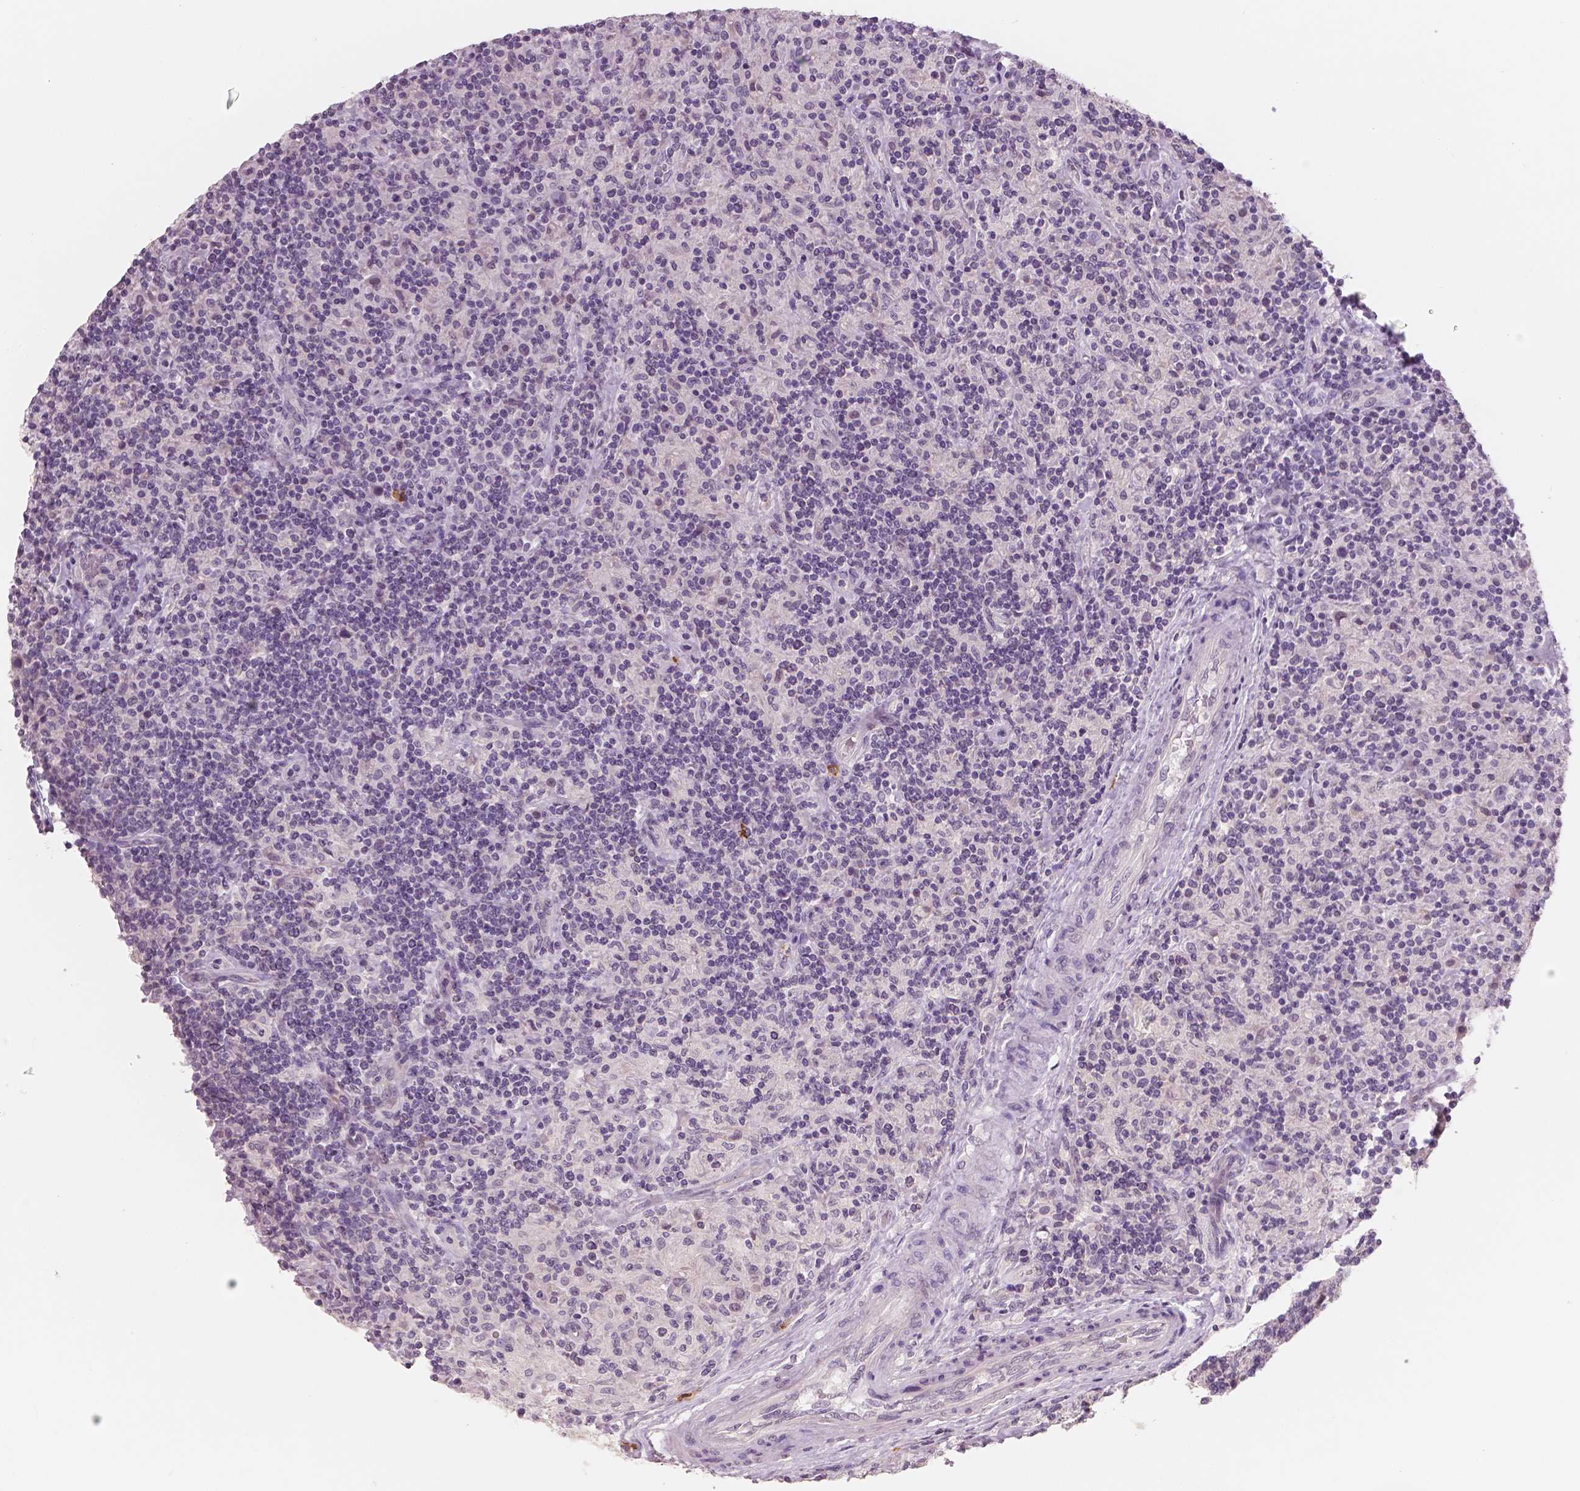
{"staining": {"intensity": "negative", "quantity": "none", "location": "none"}, "tissue": "lymphoma", "cell_type": "Tumor cells", "image_type": "cancer", "snomed": [{"axis": "morphology", "description": "Hodgkin's disease, NOS"}, {"axis": "topography", "description": "Lymph node"}], "caption": "Immunohistochemistry histopathology image of human lymphoma stained for a protein (brown), which displays no staining in tumor cells.", "gene": "KIT", "patient": {"sex": "male", "age": 70}}